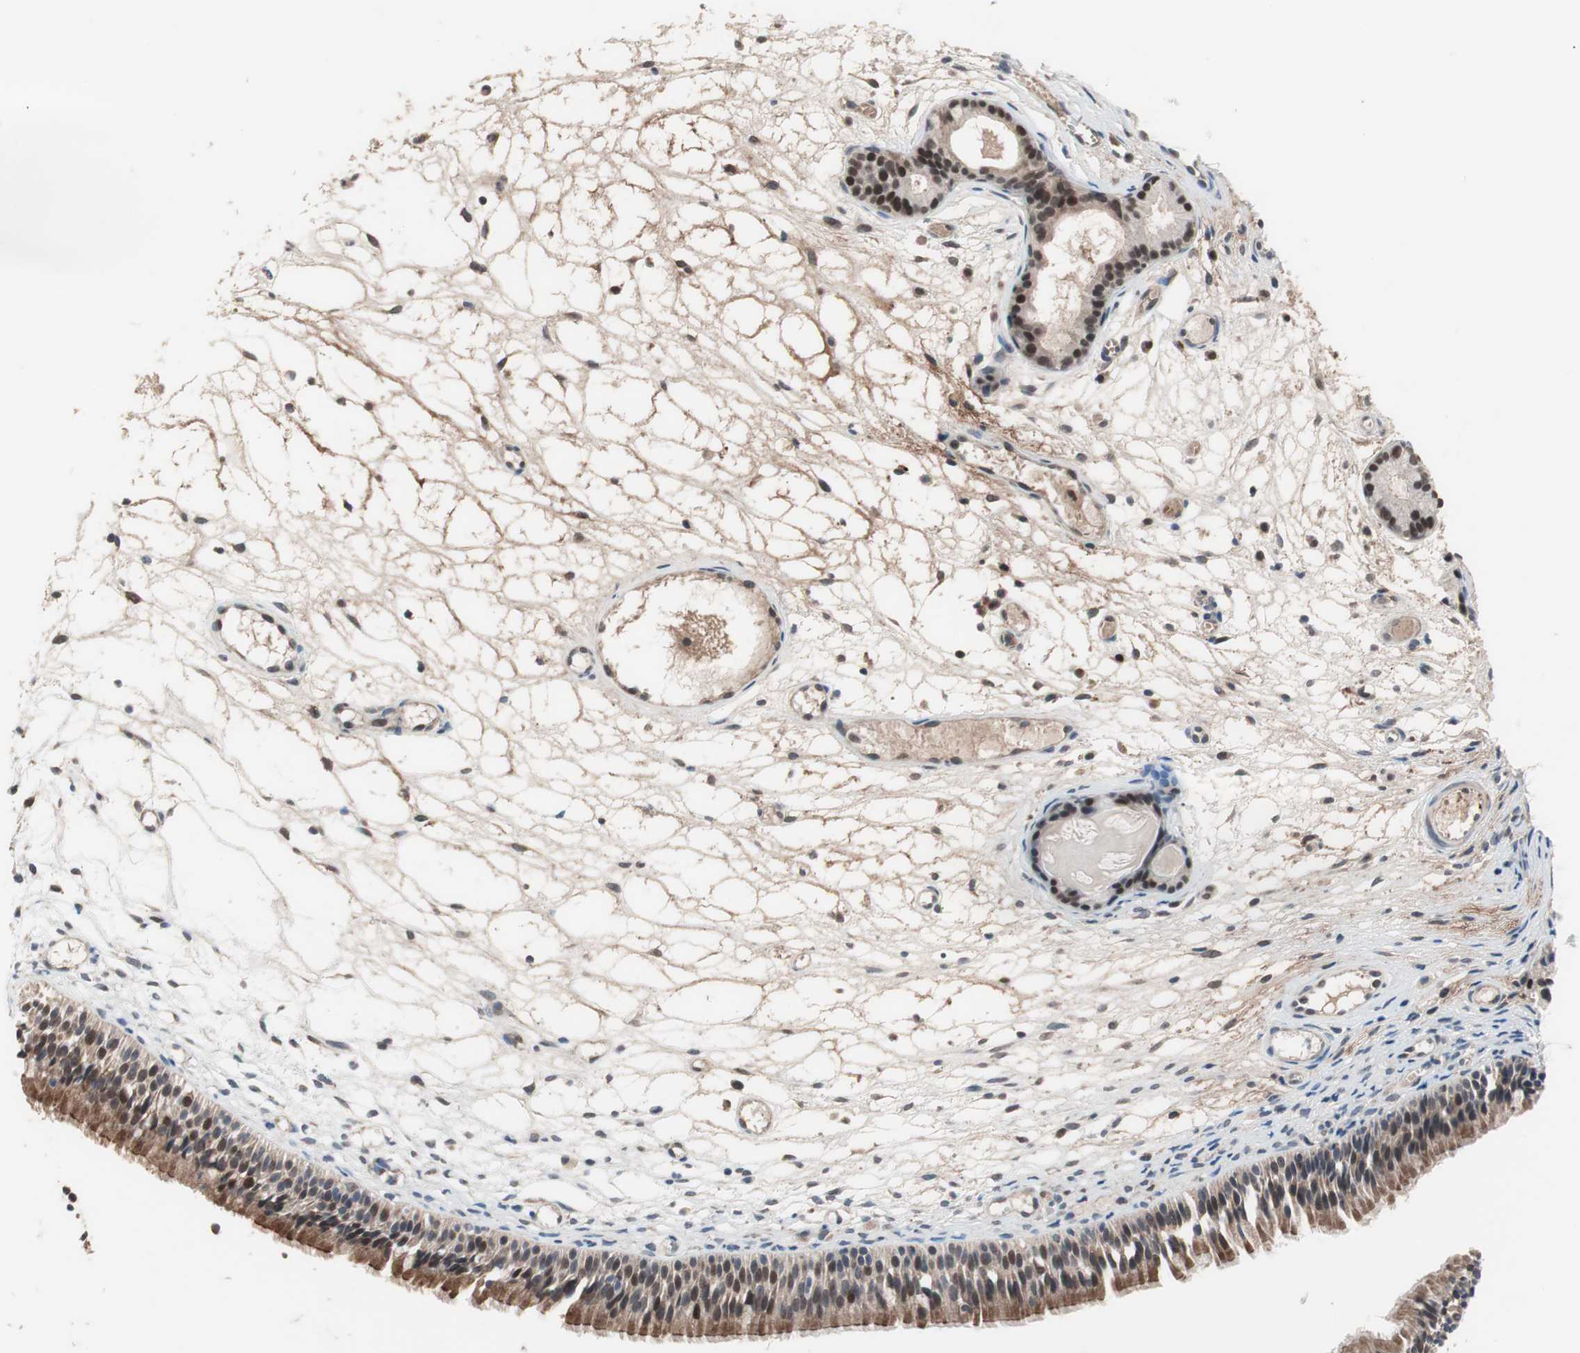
{"staining": {"intensity": "strong", "quantity": ">75%", "location": "cytoplasmic/membranous,nuclear"}, "tissue": "nasopharynx", "cell_type": "Respiratory epithelial cells", "image_type": "normal", "snomed": [{"axis": "morphology", "description": "Normal tissue, NOS"}, {"axis": "topography", "description": "Nasopharynx"}], "caption": "Immunohistochemical staining of unremarkable human nasopharynx exhibits high levels of strong cytoplasmic/membranous,nuclear positivity in about >75% of respiratory epithelial cells.", "gene": "HMBS", "patient": {"sex": "female", "age": 54}}